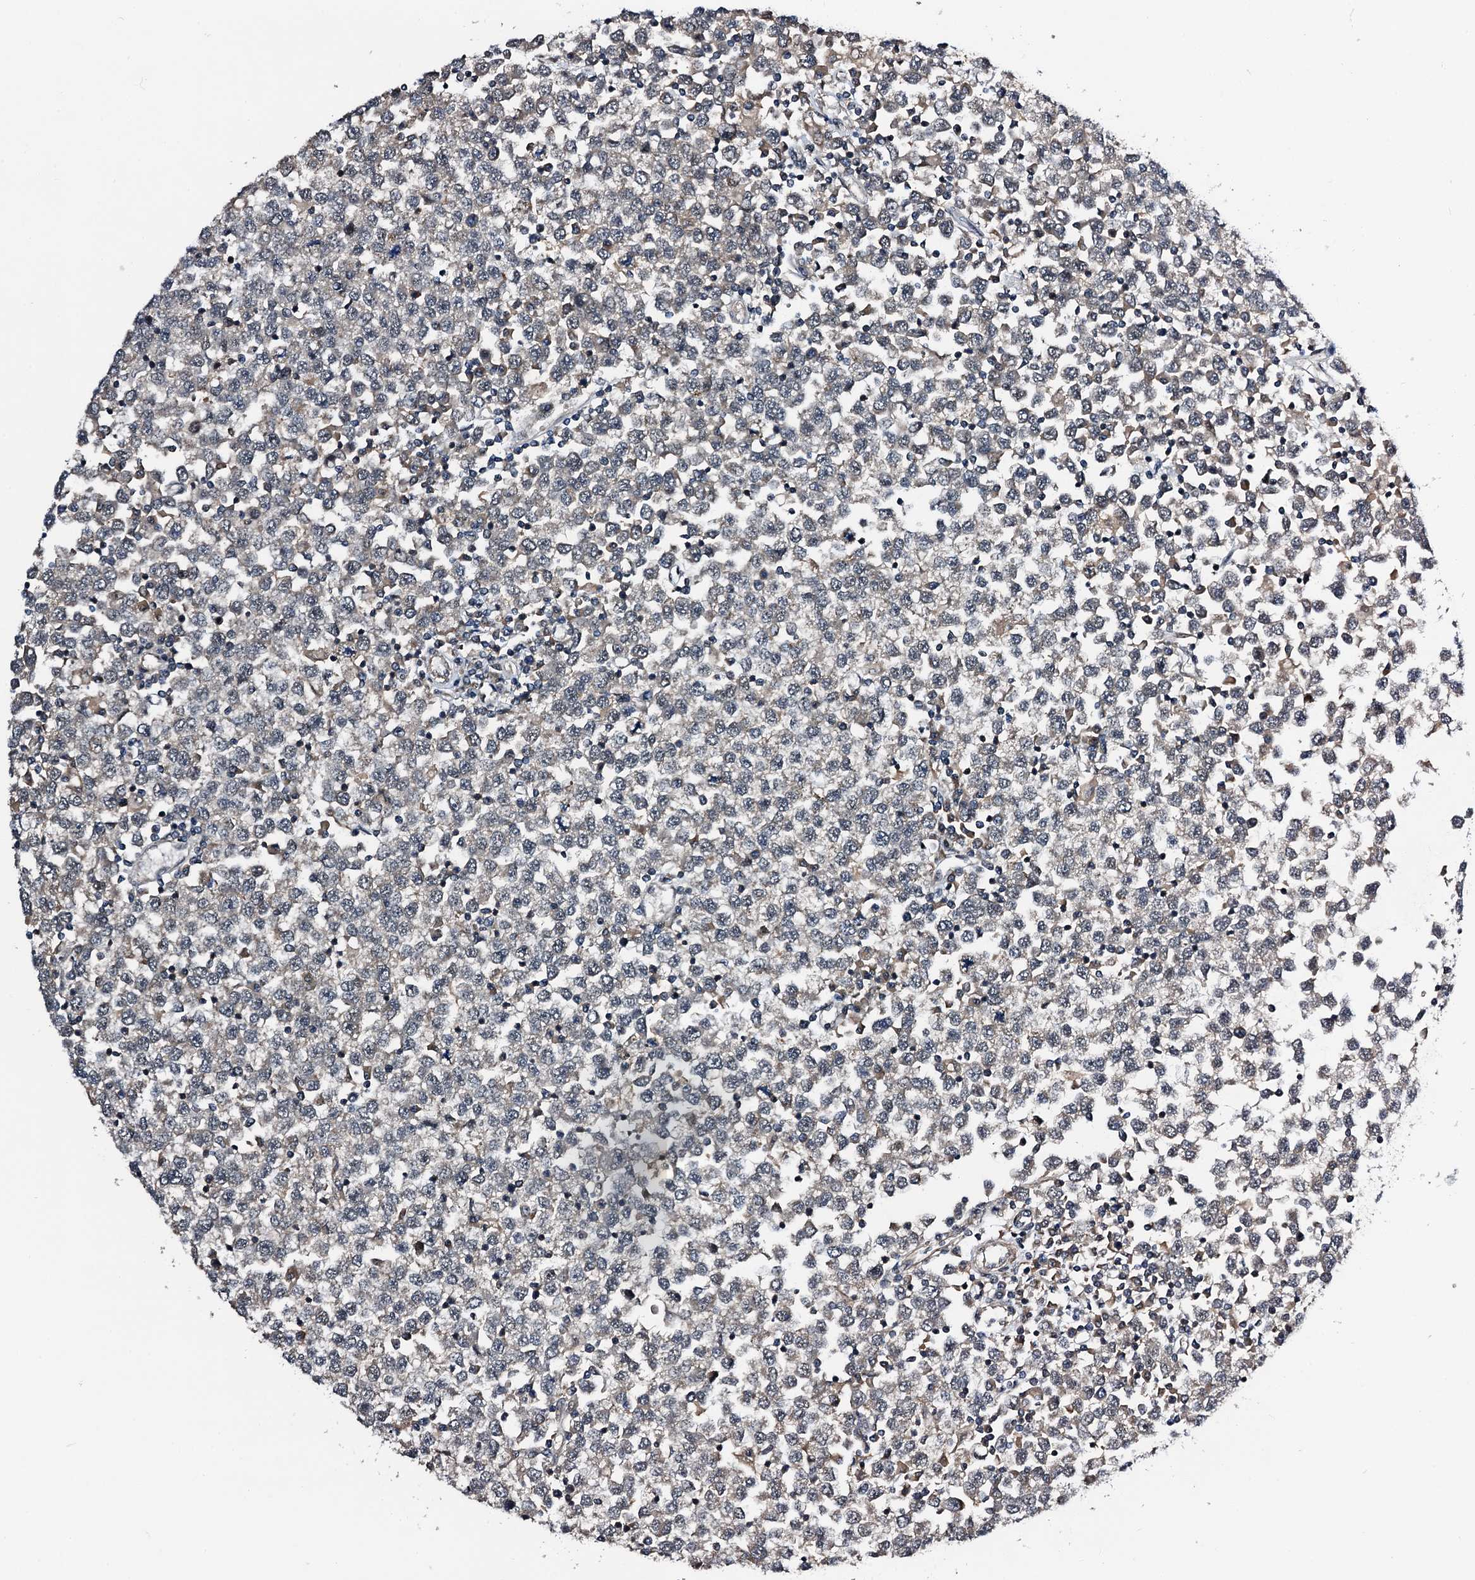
{"staining": {"intensity": "negative", "quantity": "none", "location": "none"}, "tissue": "testis cancer", "cell_type": "Tumor cells", "image_type": "cancer", "snomed": [{"axis": "morphology", "description": "Seminoma, NOS"}, {"axis": "topography", "description": "Testis"}], "caption": "Immunohistochemical staining of testis cancer (seminoma) displays no significant positivity in tumor cells.", "gene": "NAA16", "patient": {"sex": "male", "age": 65}}